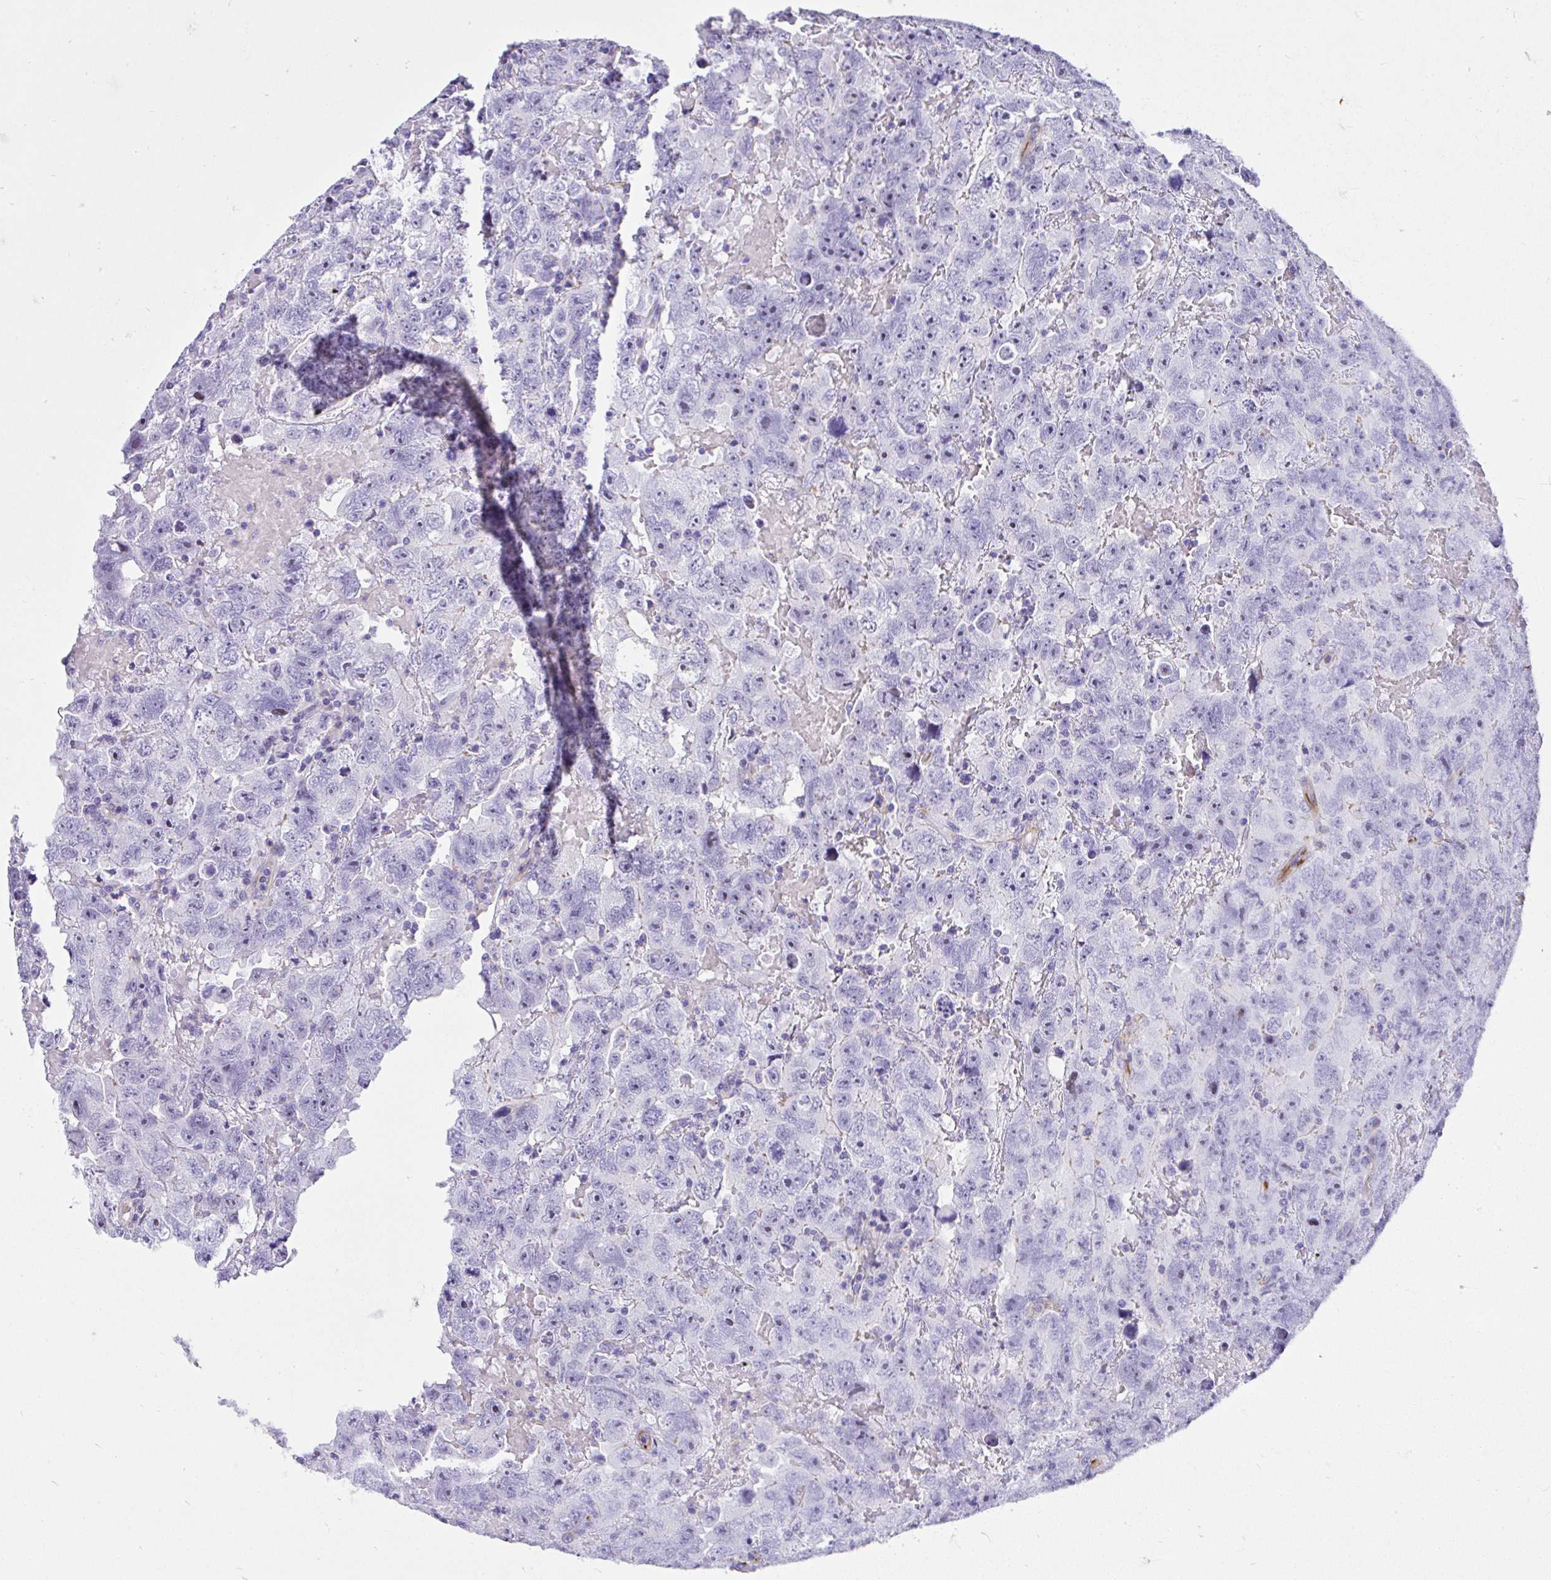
{"staining": {"intensity": "negative", "quantity": "none", "location": "none"}, "tissue": "testis cancer", "cell_type": "Tumor cells", "image_type": "cancer", "snomed": [{"axis": "morphology", "description": "Carcinoma, Embryonal, NOS"}, {"axis": "topography", "description": "Testis"}], "caption": "The micrograph displays no staining of tumor cells in testis cancer. (Immunohistochemistry (ihc), brightfield microscopy, high magnification).", "gene": "DEPDC5", "patient": {"sex": "male", "age": 45}}